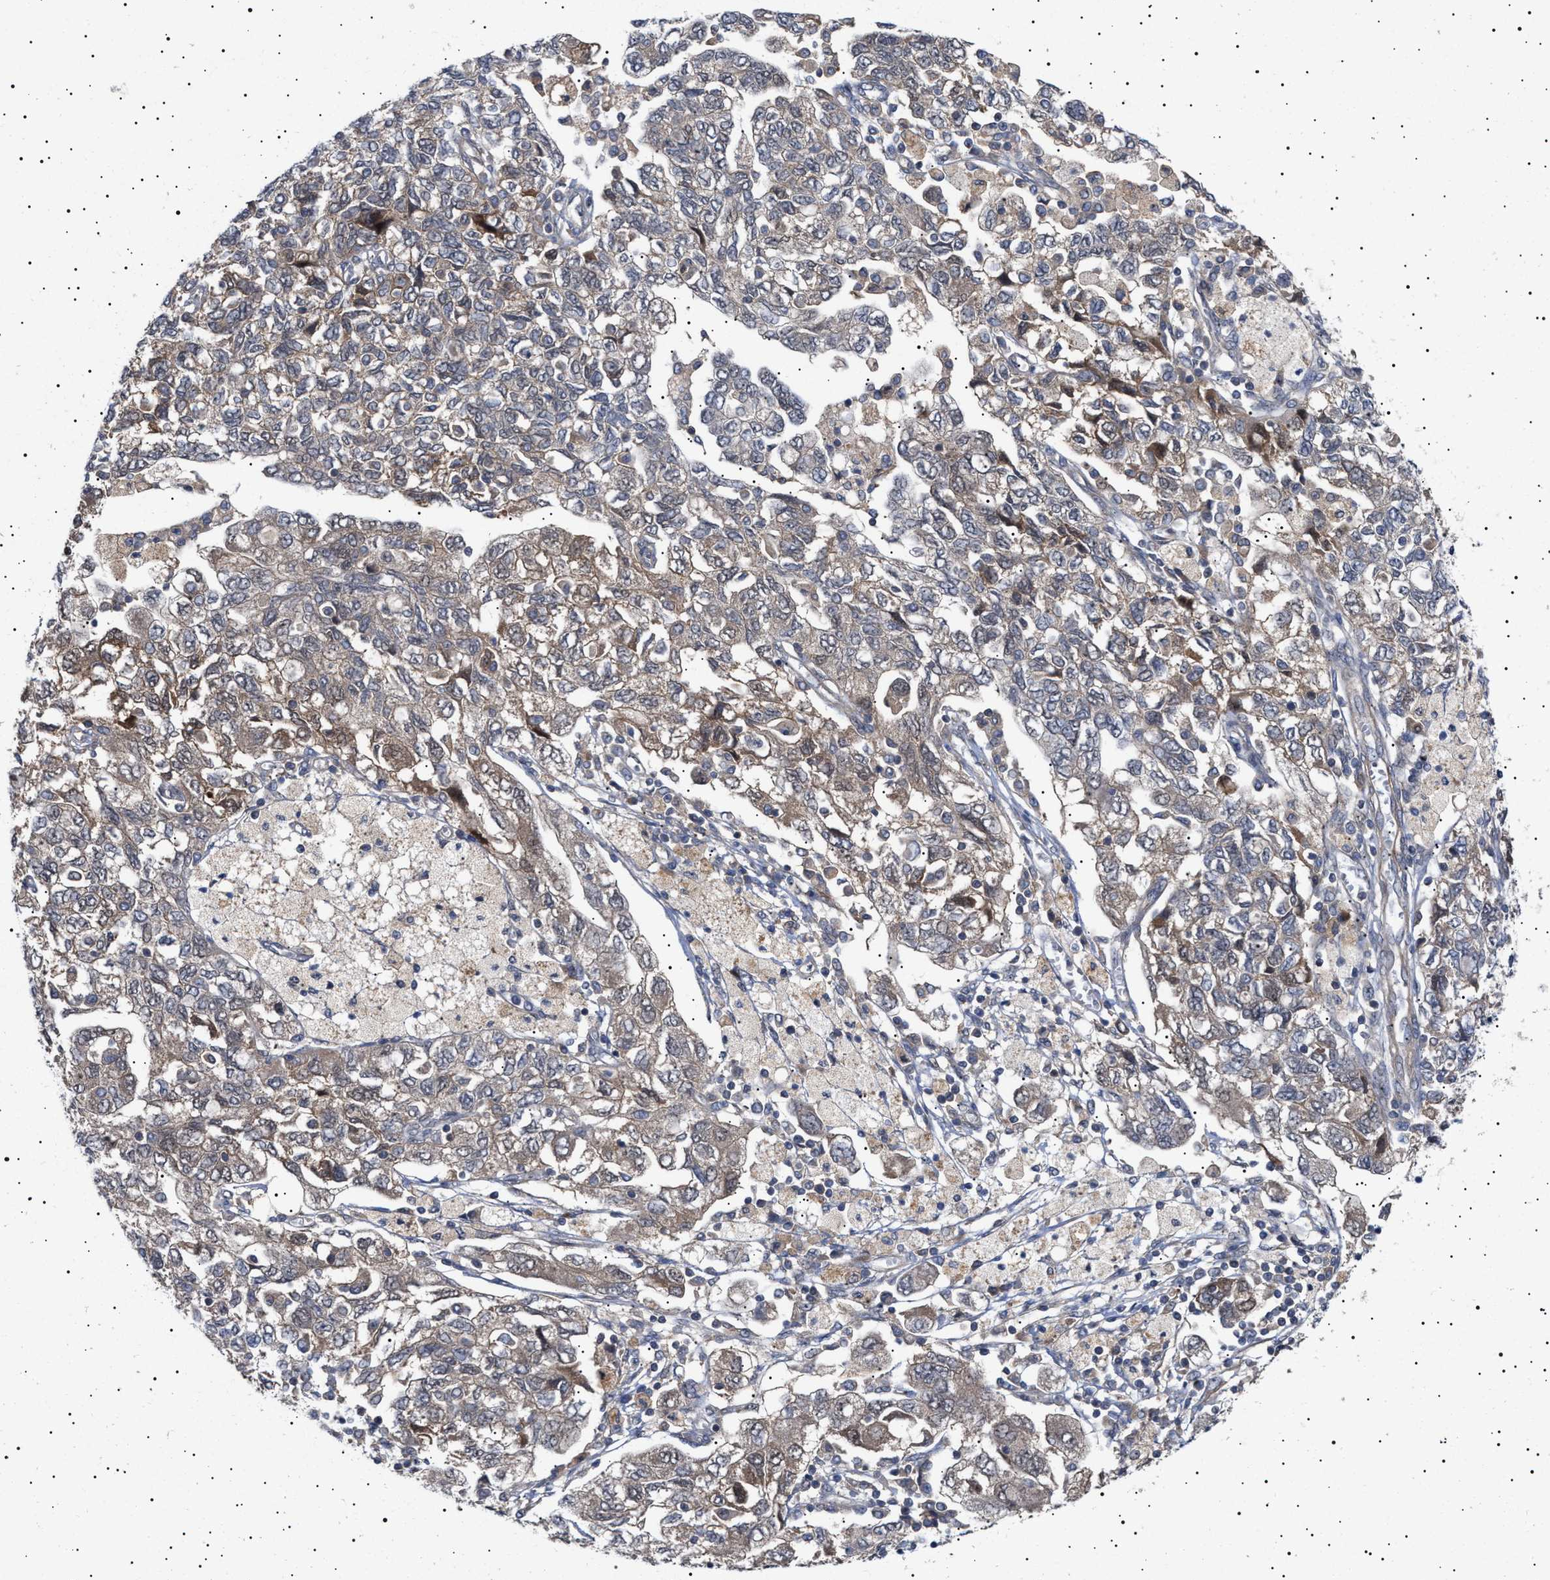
{"staining": {"intensity": "weak", "quantity": "25%-75%", "location": "cytoplasmic/membranous"}, "tissue": "ovarian cancer", "cell_type": "Tumor cells", "image_type": "cancer", "snomed": [{"axis": "morphology", "description": "Carcinoma, NOS"}, {"axis": "morphology", "description": "Cystadenocarcinoma, serous, NOS"}, {"axis": "topography", "description": "Ovary"}], "caption": "Immunohistochemistry histopathology image of ovarian cancer (carcinoma) stained for a protein (brown), which exhibits low levels of weak cytoplasmic/membranous positivity in approximately 25%-75% of tumor cells.", "gene": "NPLOC4", "patient": {"sex": "female", "age": 69}}